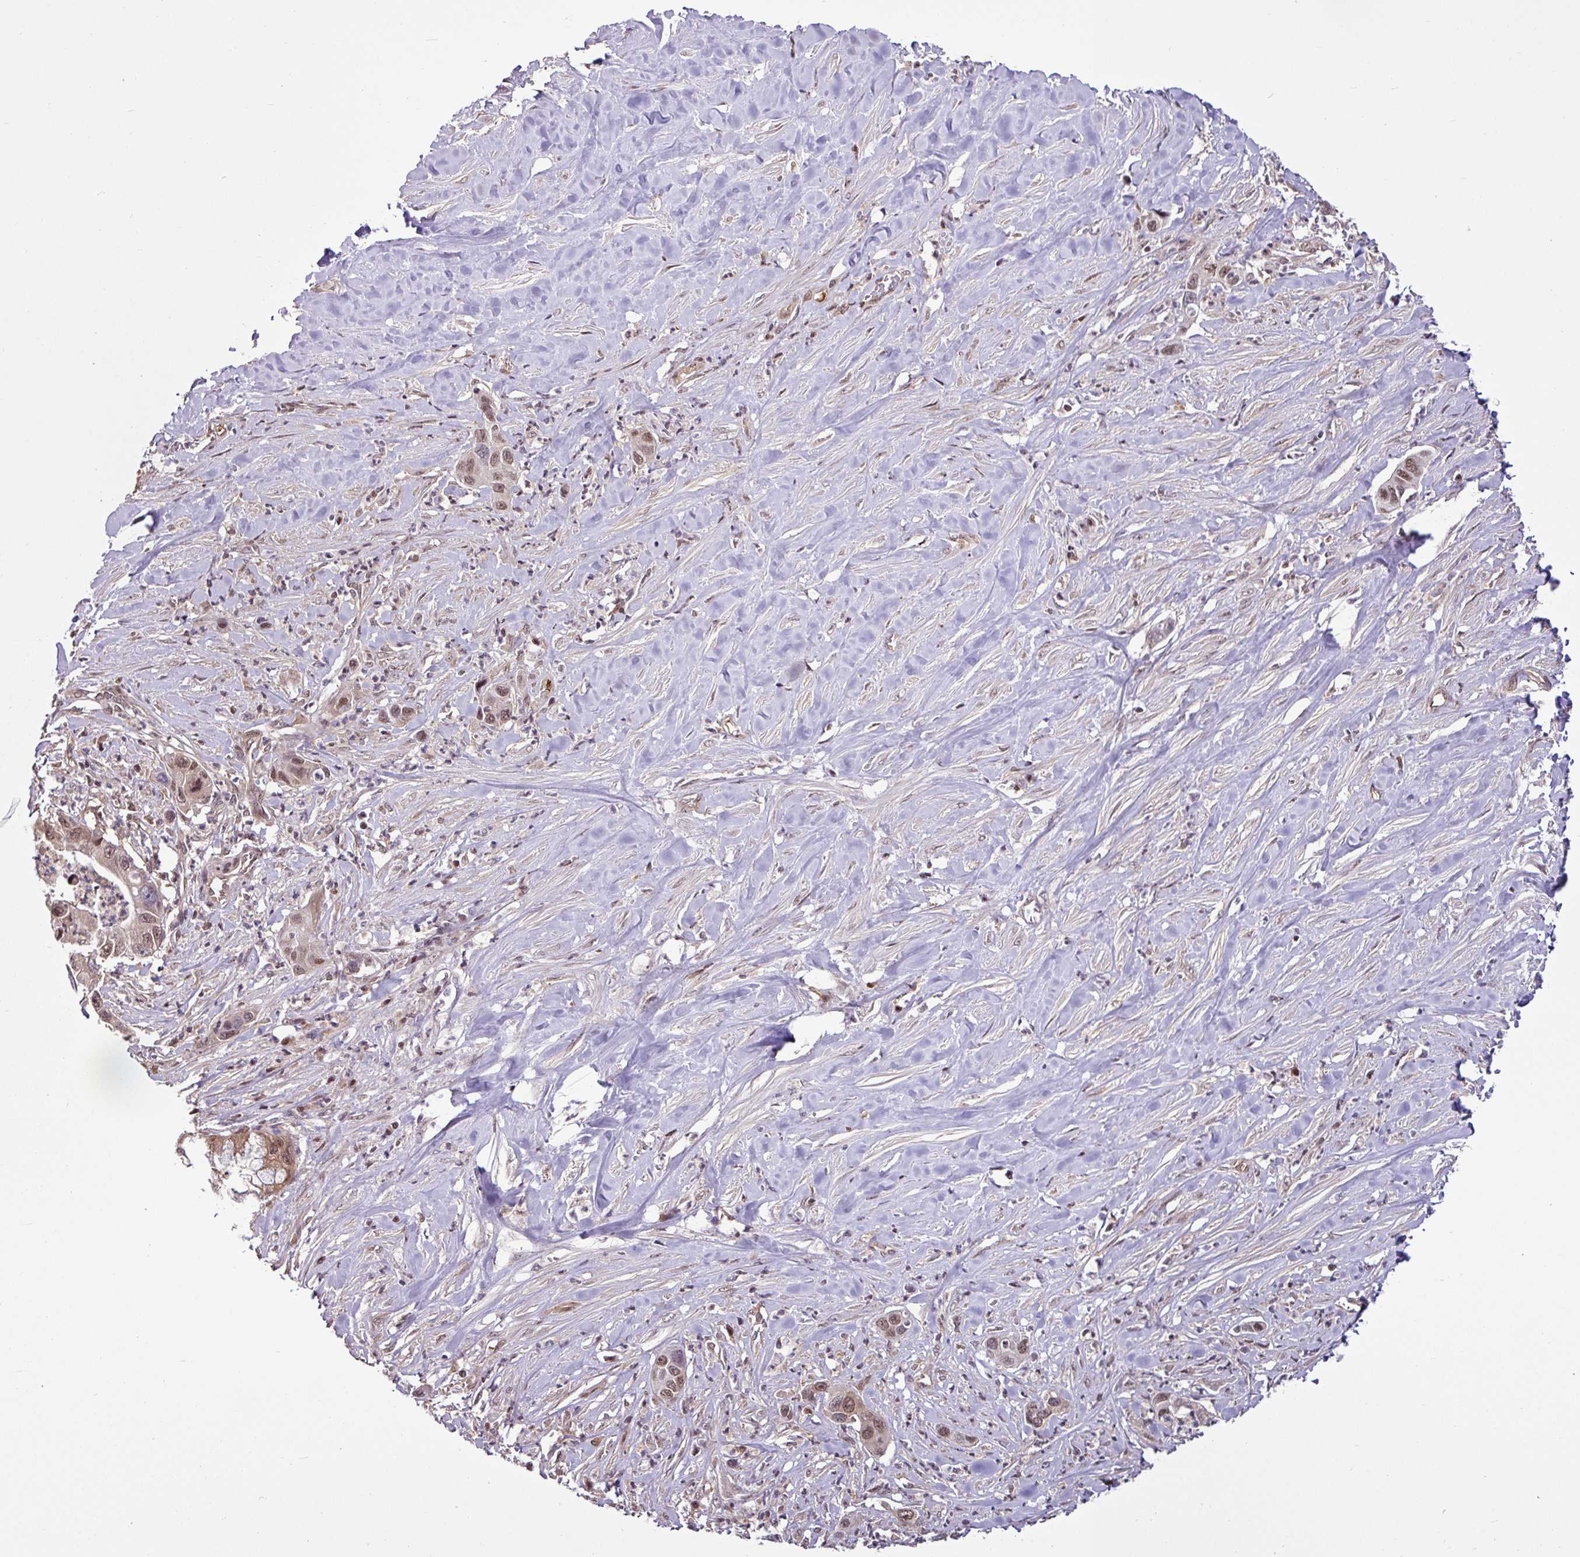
{"staining": {"intensity": "moderate", "quantity": ">75%", "location": "nuclear"}, "tissue": "pancreatic cancer", "cell_type": "Tumor cells", "image_type": "cancer", "snomed": [{"axis": "morphology", "description": "Adenocarcinoma, NOS"}, {"axis": "topography", "description": "Pancreas"}], "caption": "Moderate nuclear staining is identified in approximately >75% of tumor cells in adenocarcinoma (pancreatic).", "gene": "ITPKC", "patient": {"sex": "male", "age": 73}}